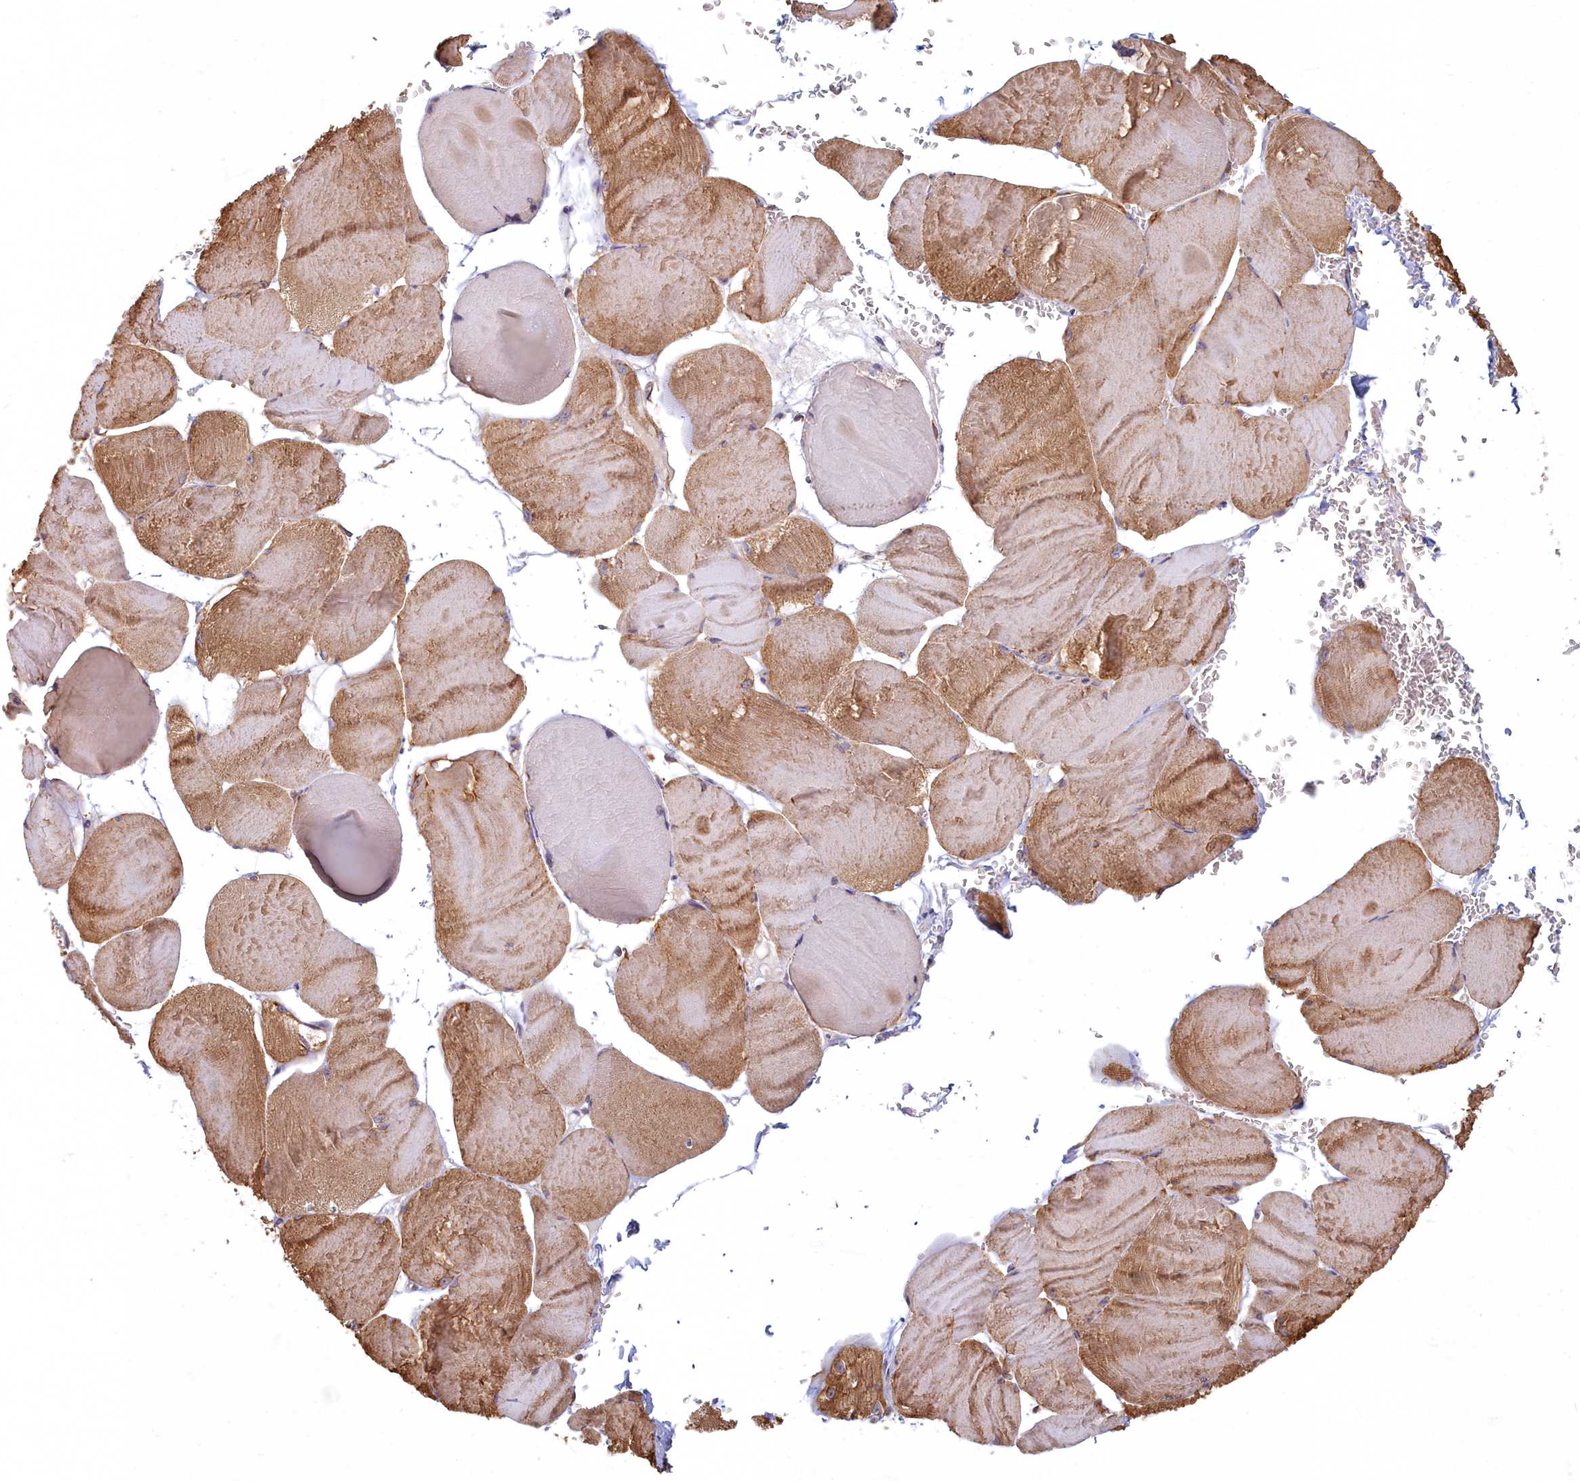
{"staining": {"intensity": "moderate", "quantity": ">75%", "location": "cytoplasmic/membranous"}, "tissue": "skeletal muscle", "cell_type": "Myocytes", "image_type": "normal", "snomed": [{"axis": "morphology", "description": "Normal tissue, NOS"}, {"axis": "morphology", "description": "Basal cell carcinoma"}, {"axis": "topography", "description": "Skeletal muscle"}], "caption": "A brown stain highlights moderate cytoplasmic/membranous expression of a protein in myocytes of normal skeletal muscle.", "gene": "MAK16", "patient": {"sex": "female", "age": 64}}